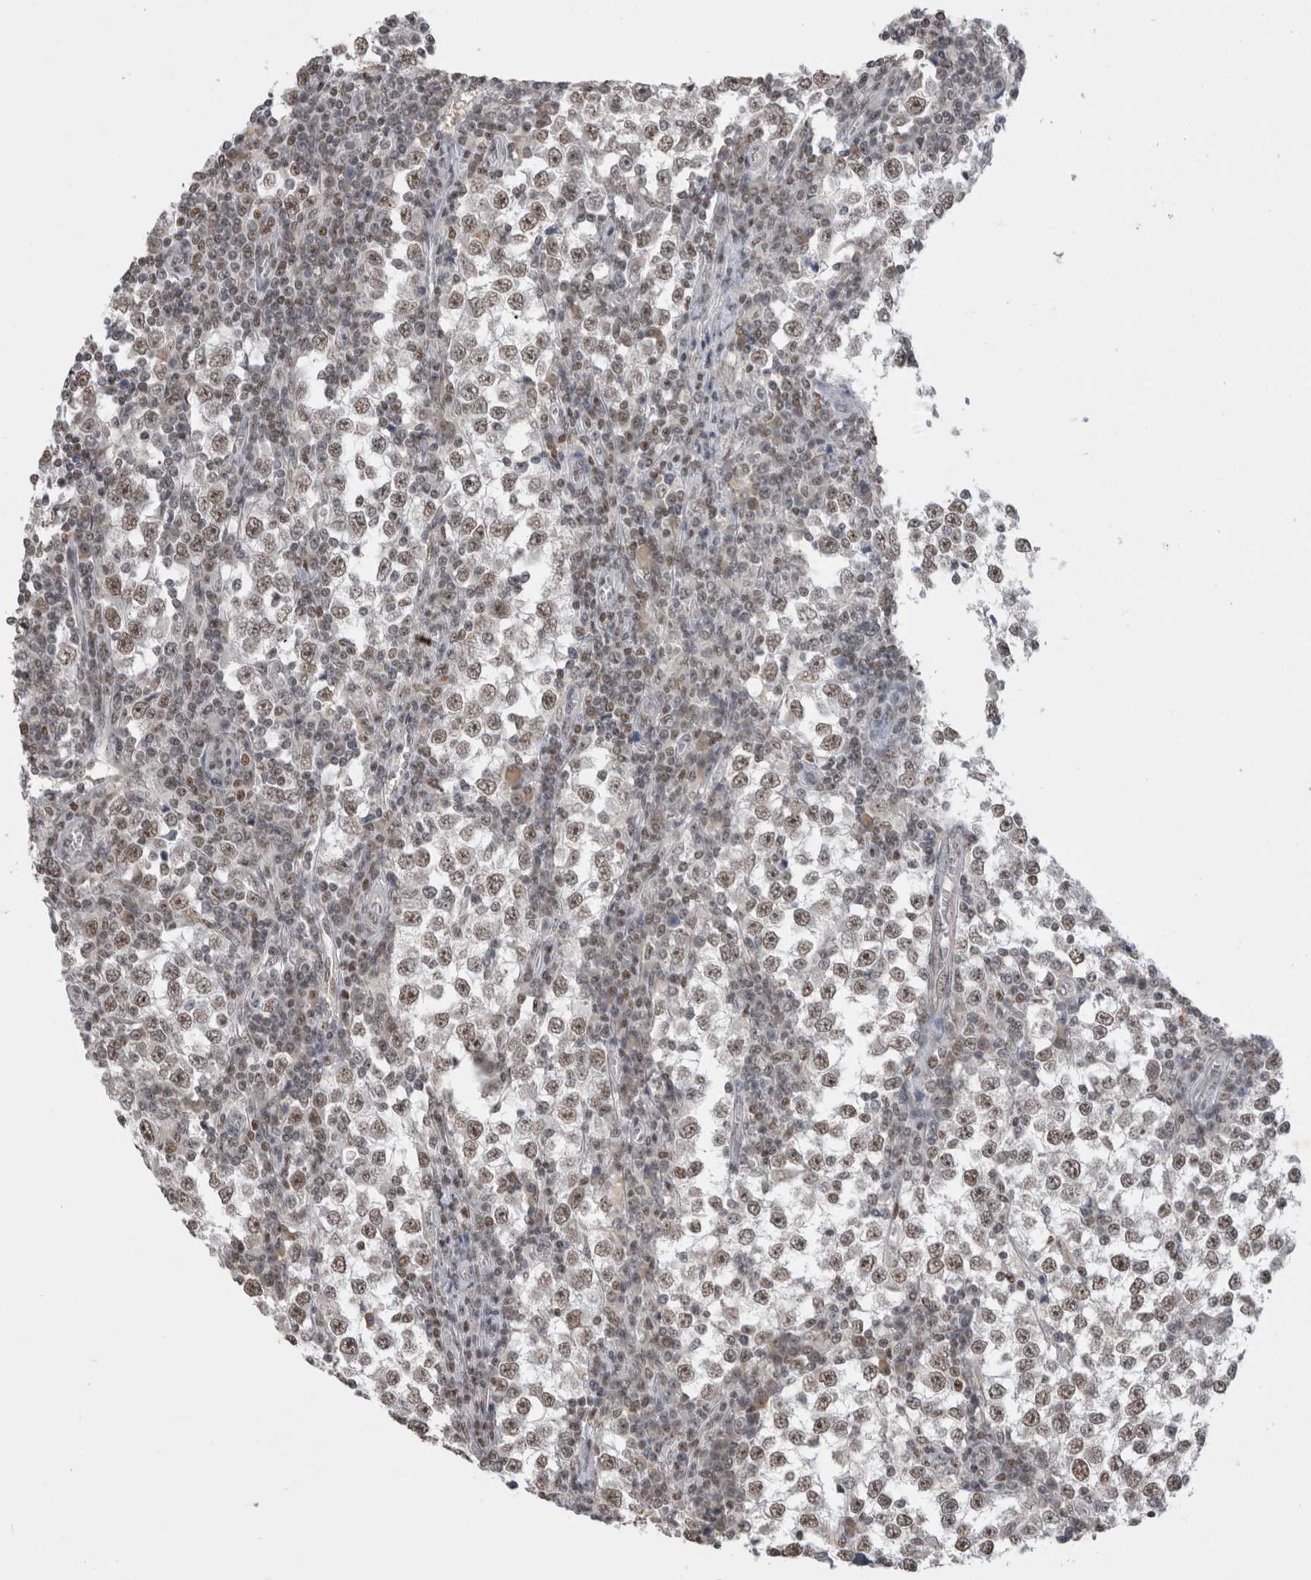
{"staining": {"intensity": "moderate", "quantity": ">75%", "location": "nuclear"}, "tissue": "testis cancer", "cell_type": "Tumor cells", "image_type": "cancer", "snomed": [{"axis": "morphology", "description": "Seminoma, NOS"}, {"axis": "topography", "description": "Testis"}], "caption": "Testis seminoma tissue reveals moderate nuclear expression in approximately >75% of tumor cells", "gene": "DAXX", "patient": {"sex": "male", "age": 65}}